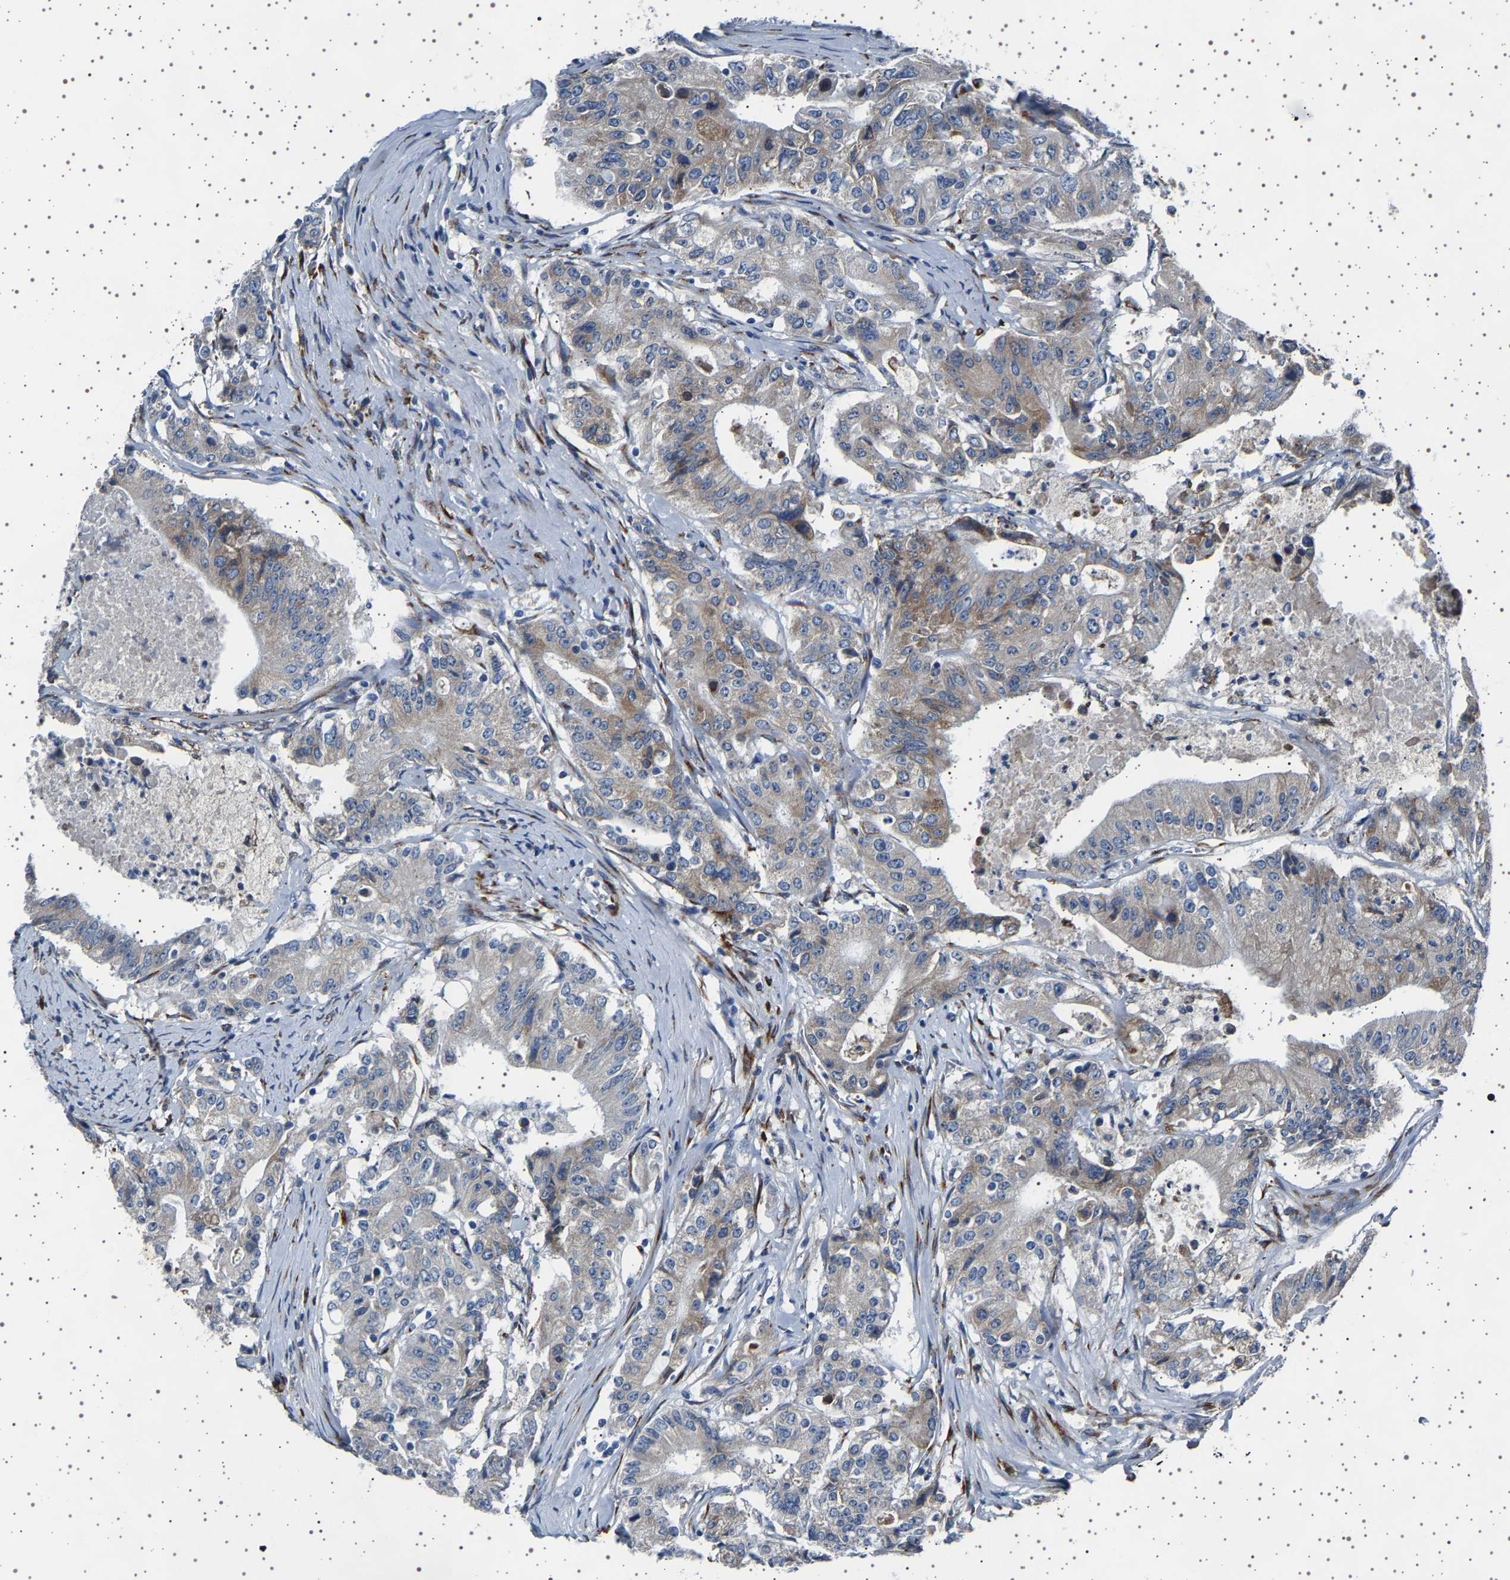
{"staining": {"intensity": "weak", "quantity": "25%-75%", "location": "cytoplasmic/membranous"}, "tissue": "colorectal cancer", "cell_type": "Tumor cells", "image_type": "cancer", "snomed": [{"axis": "morphology", "description": "Adenocarcinoma, NOS"}, {"axis": "topography", "description": "Colon"}], "caption": "Immunohistochemistry of colorectal cancer (adenocarcinoma) shows low levels of weak cytoplasmic/membranous positivity in approximately 25%-75% of tumor cells.", "gene": "FTCD", "patient": {"sex": "female", "age": 77}}